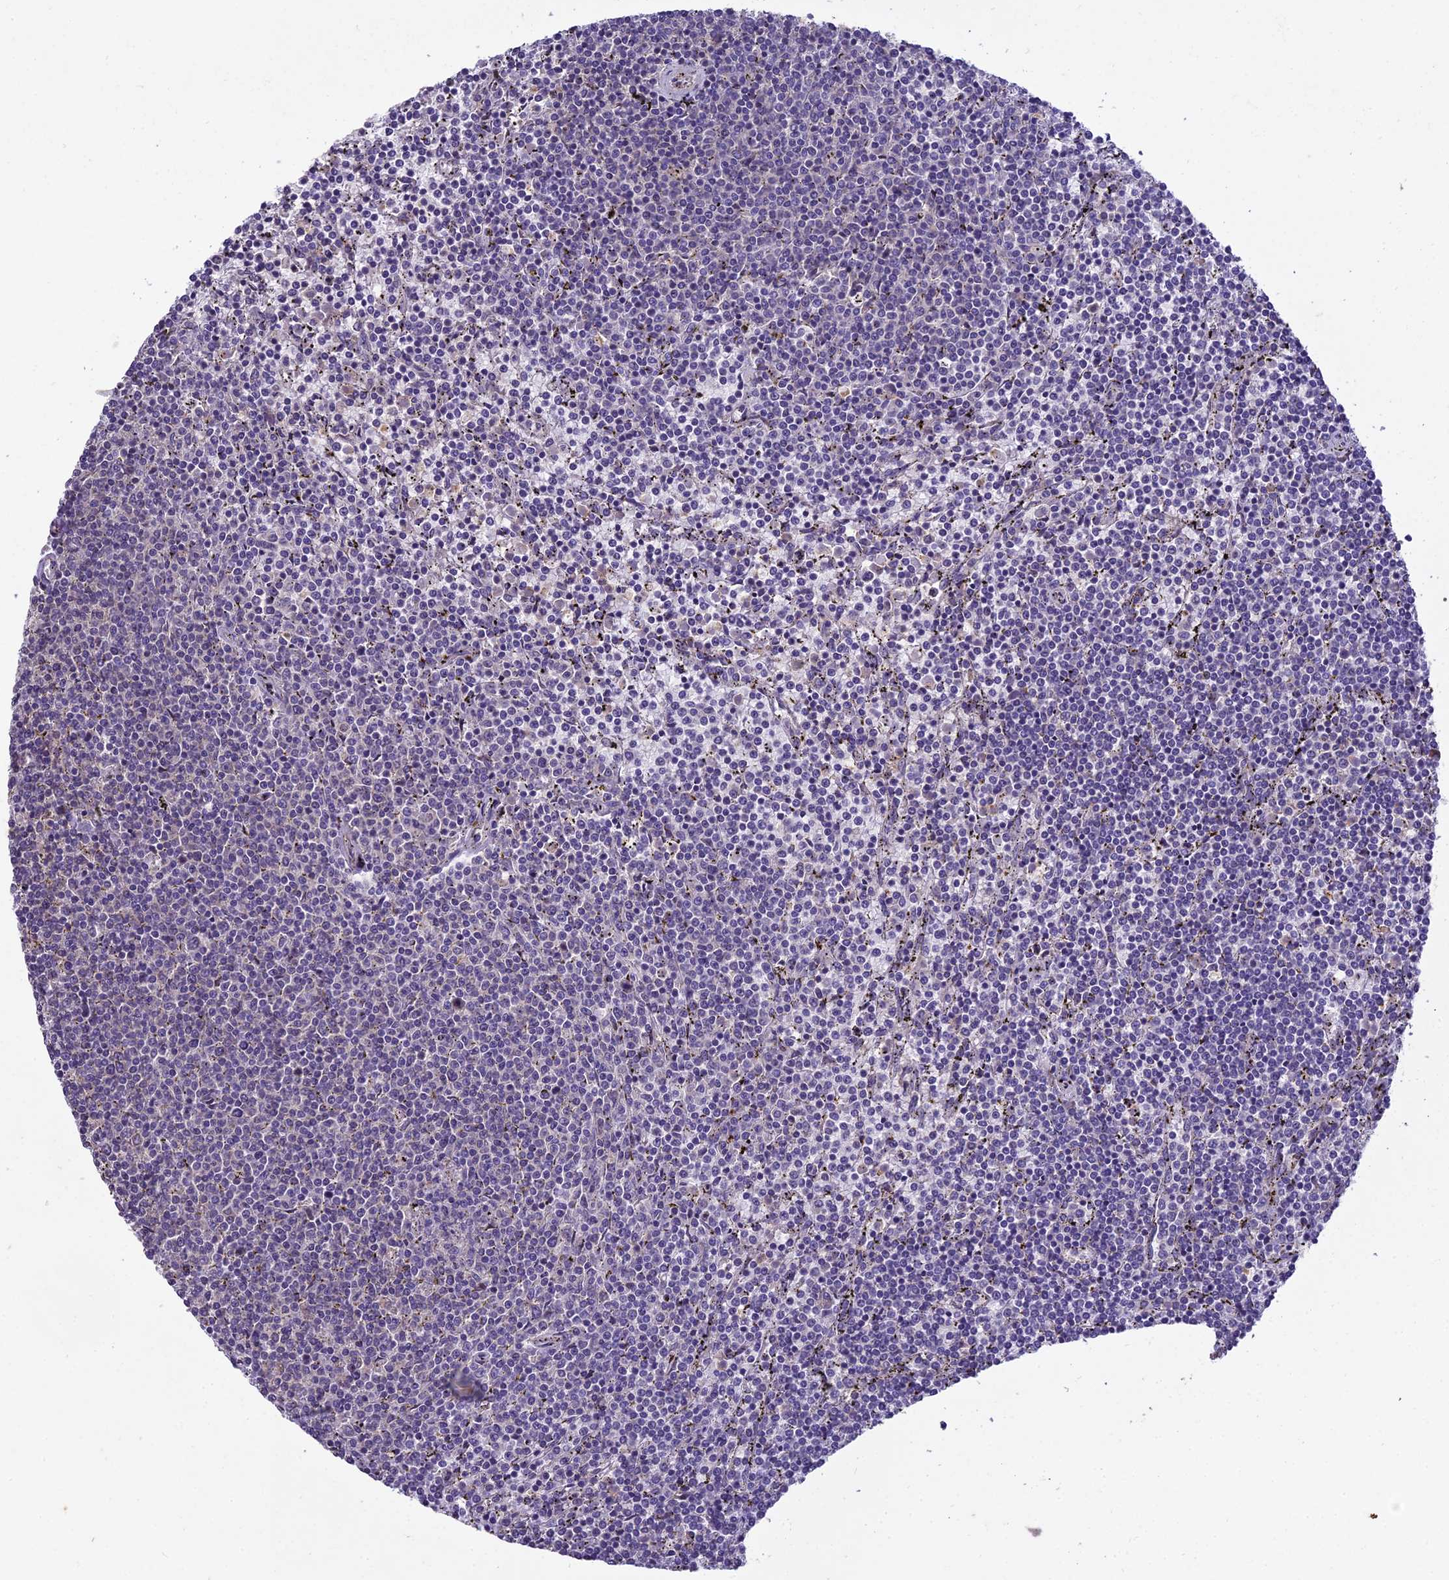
{"staining": {"intensity": "negative", "quantity": "none", "location": "none"}, "tissue": "lymphoma", "cell_type": "Tumor cells", "image_type": "cancer", "snomed": [{"axis": "morphology", "description": "Malignant lymphoma, non-Hodgkin's type, Low grade"}, {"axis": "topography", "description": "Spleen"}], "caption": "A high-resolution photomicrograph shows immunohistochemistry (IHC) staining of malignant lymphoma, non-Hodgkin's type (low-grade), which demonstrates no significant staining in tumor cells.", "gene": "CENPL", "patient": {"sex": "female", "age": 50}}